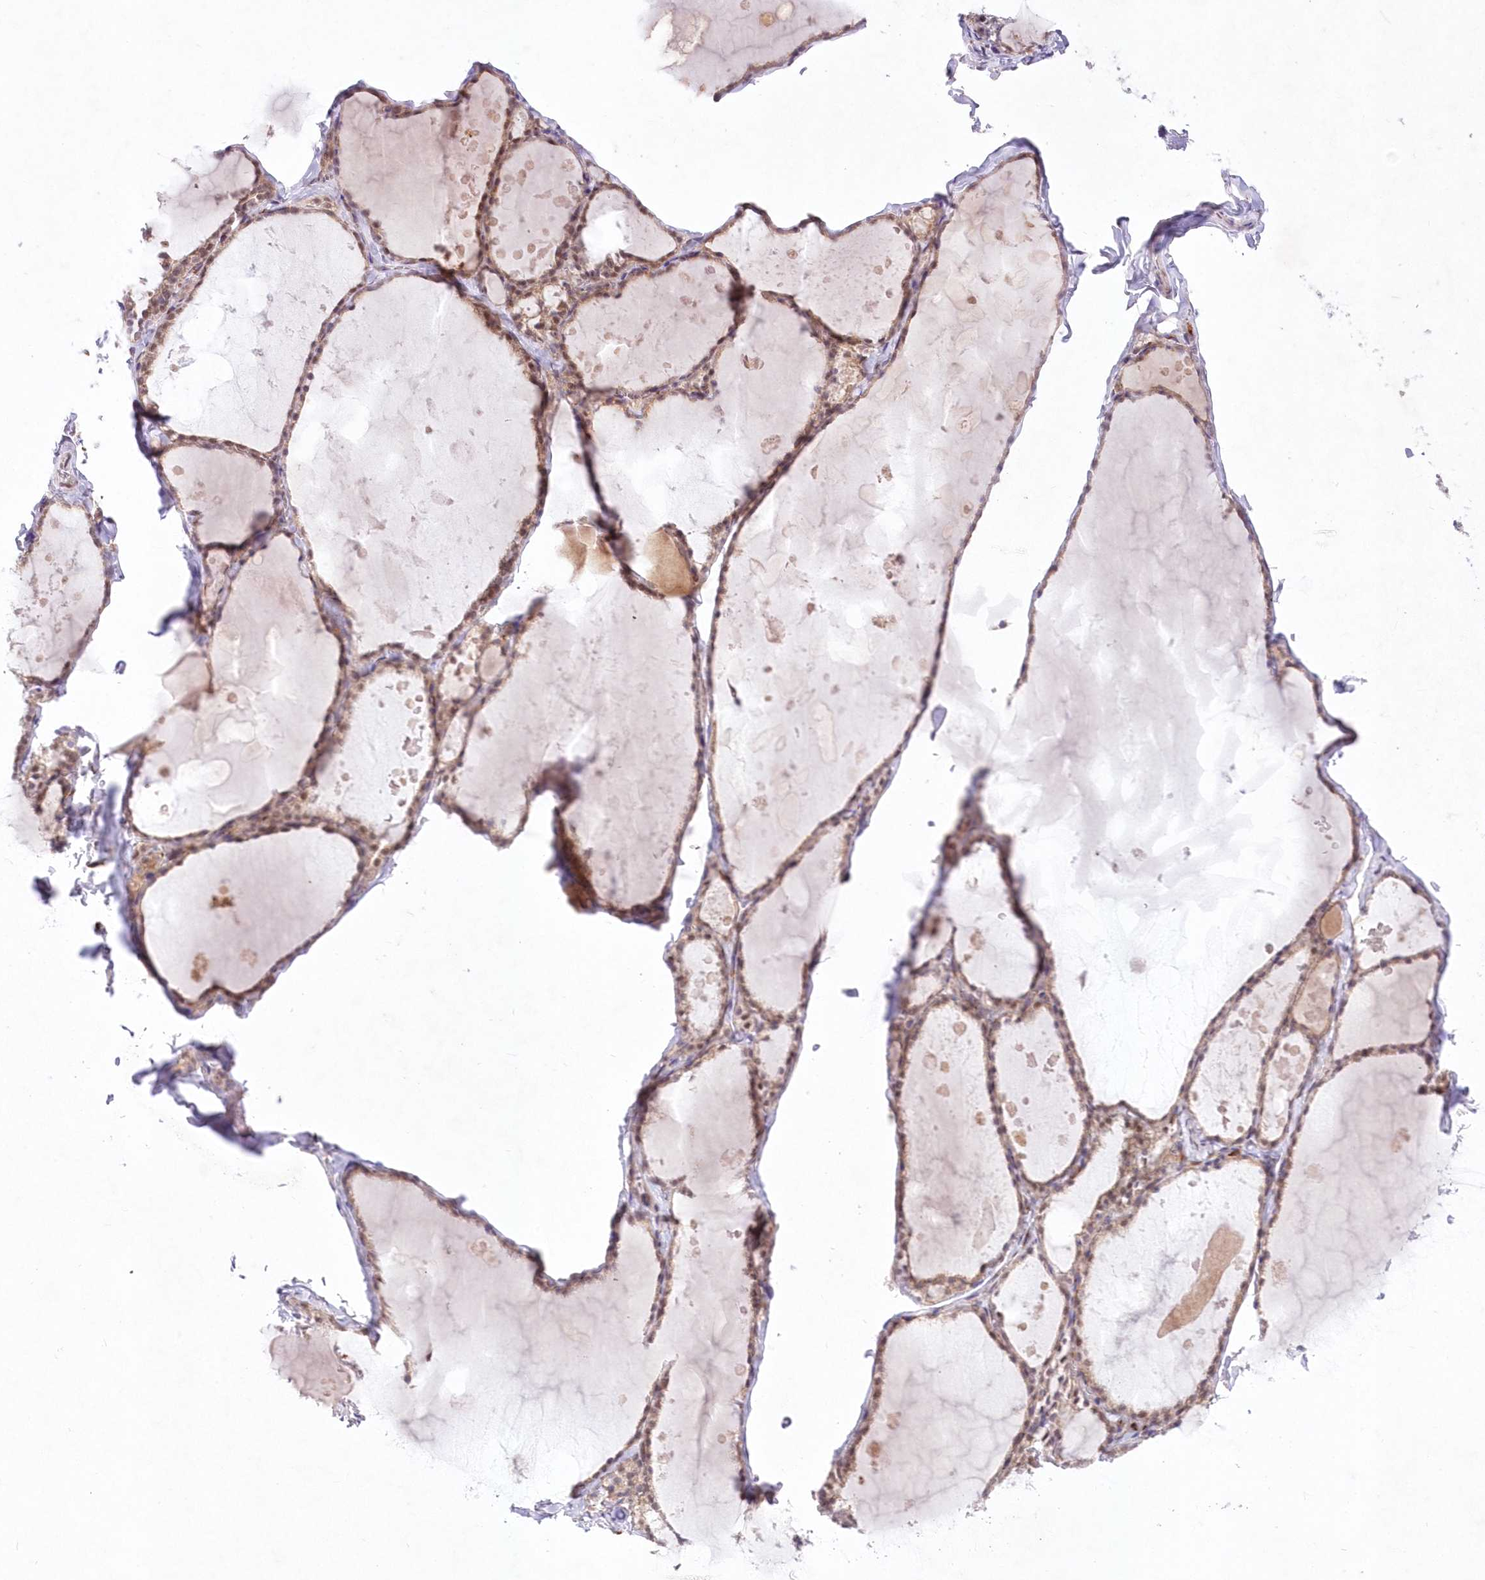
{"staining": {"intensity": "weak", "quantity": ">75%", "location": "cytoplasmic/membranous"}, "tissue": "thyroid gland", "cell_type": "Glandular cells", "image_type": "normal", "snomed": [{"axis": "morphology", "description": "Normal tissue, NOS"}, {"axis": "topography", "description": "Thyroid gland"}], "caption": "Immunohistochemistry (DAB) staining of normal human thyroid gland exhibits weak cytoplasmic/membranous protein positivity in about >75% of glandular cells. The protein of interest is stained brown, and the nuclei are stained in blue (DAB IHC with brightfield microscopy, high magnification).", "gene": "LDB1", "patient": {"sex": "male", "age": 56}}